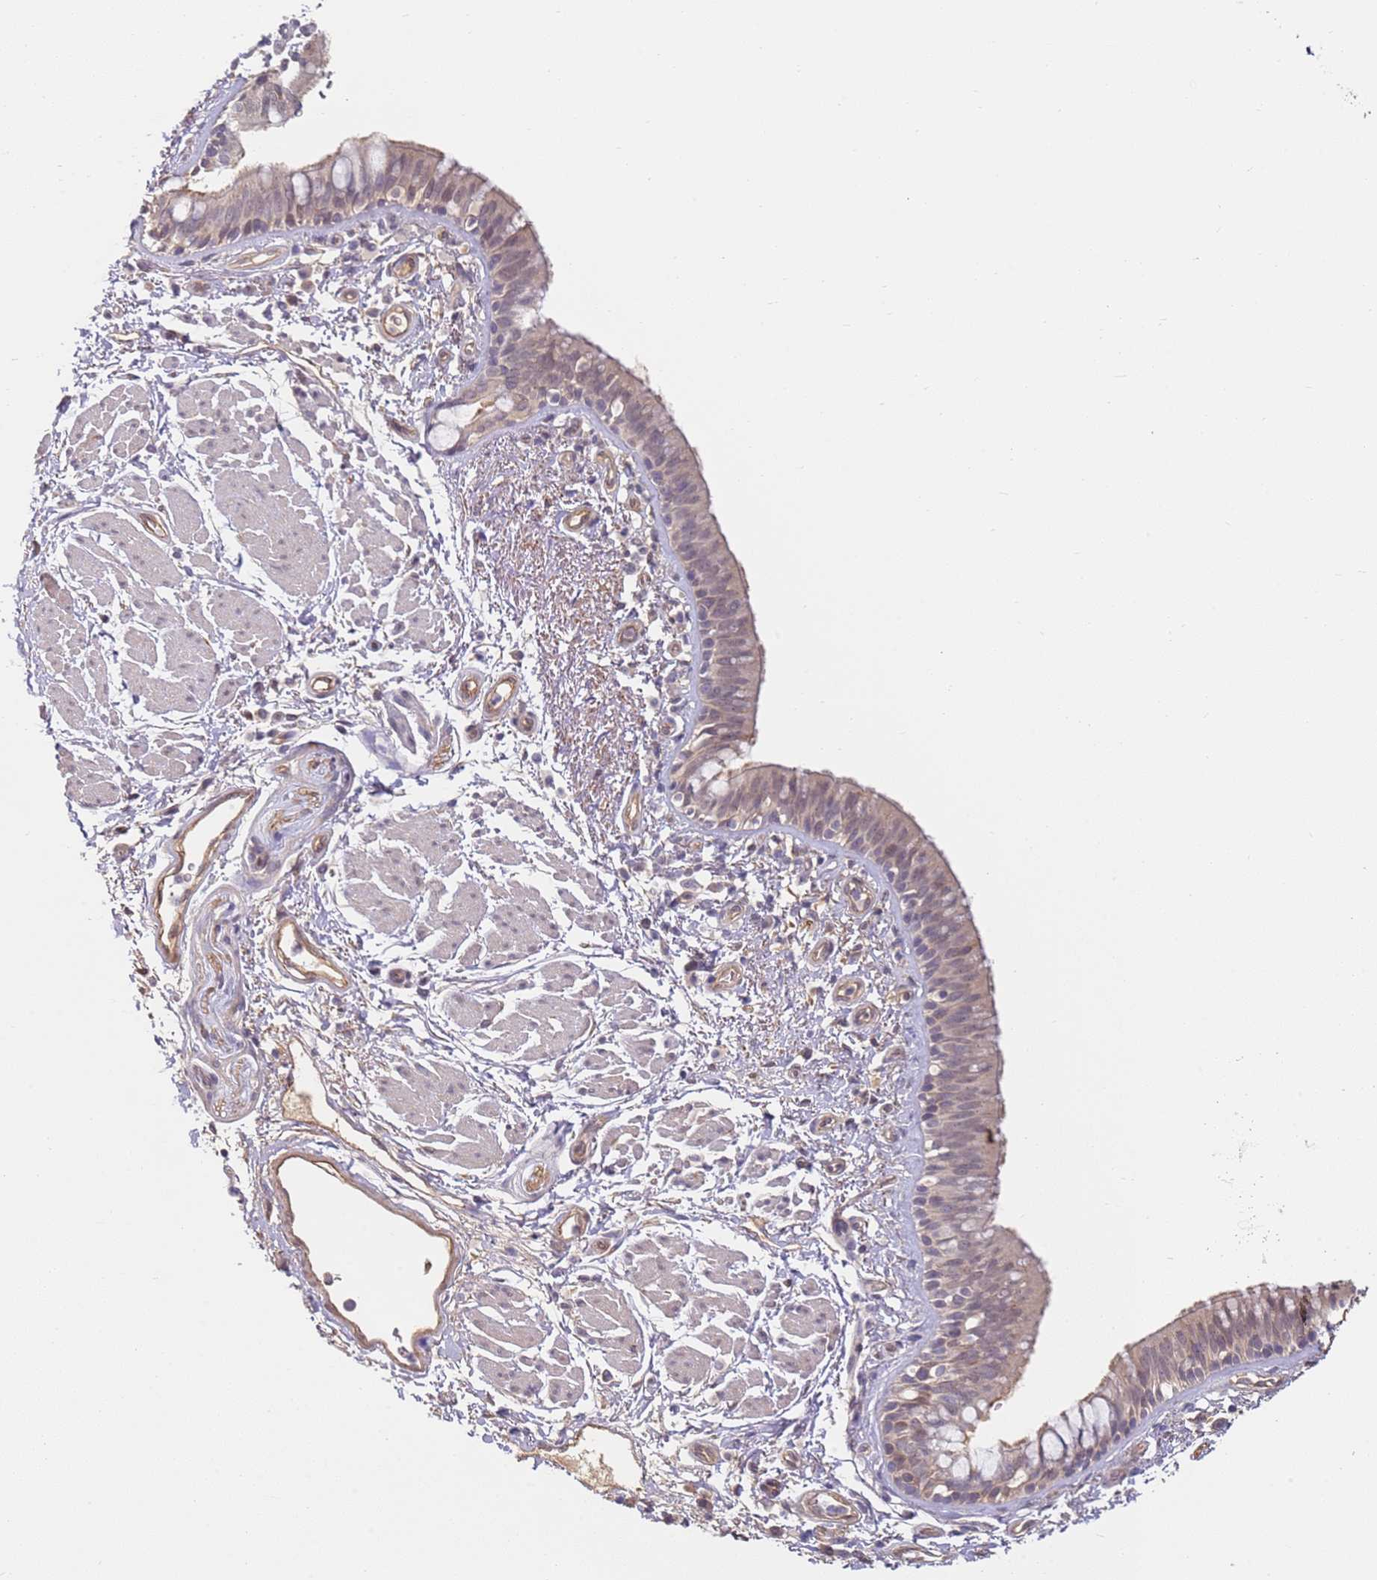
{"staining": {"intensity": "moderate", "quantity": "25%-75%", "location": "cytoplasmic/membranous"}, "tissue": "bronchus", "cell_type": "Respiratory epithelial cells", "image_type": "normal", "snomed": [{"axis": "morphology", "description": "Normal tissue, NOS"}, {"axis": "morphology", "description": "Neoplasm, uncertain whether benign or malignant"}, {"axis": "topography", "description": "Bronchus"}, {"axis": "topography", "description": "Lung"}], "caption": "Immunohistochemistry histopathology image of normal bronchus stained for a protein (brown), which exhibits medium levels of moderate cytoplasmic/membranous staining in approximately 25%-75% of respiratory epithelial cells.", "gene": "WDR93", "patient": {"sex": "male", "age": 55}}